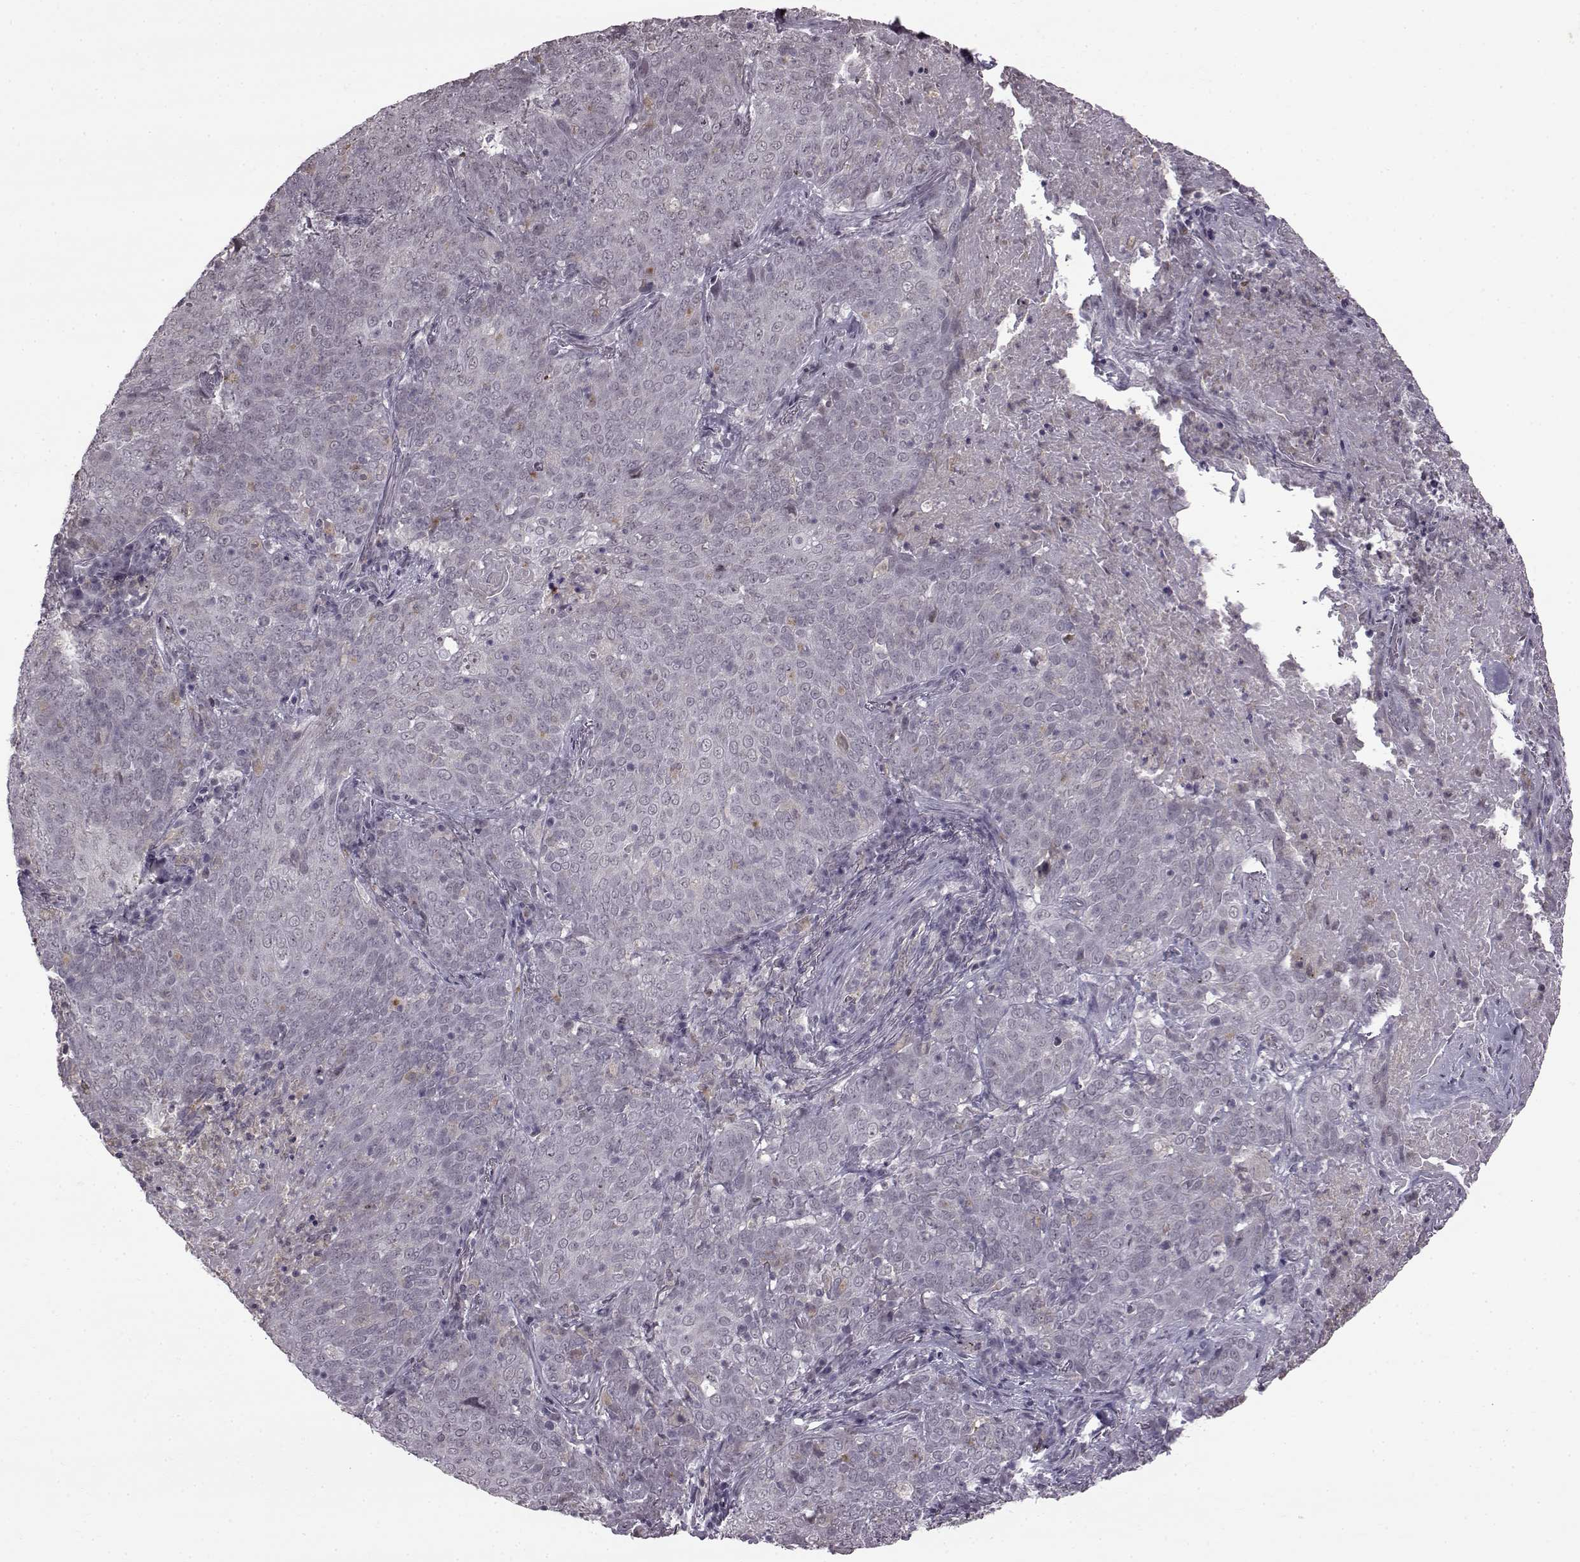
{"staining": {"intensity": "weak", "quantity": "<25%", "location": "cytoplasmic/membranous"}, "tissue": "lung cancer", "cell_type": "Tumor cells", "image_type": "cancer", "snomed": [{"axis": "morphology", "description": "Squamous cell carcinoma, NOS"}, {"axis": "topography", "description": "Lung"}], "caption": "A photomicrograph of squamous cell carcinoma (lung) stained for a protein shows no brown staining in tumor cells.", "gene": "SLC28A2", "patient": {"sex": "male", "age": 82}}